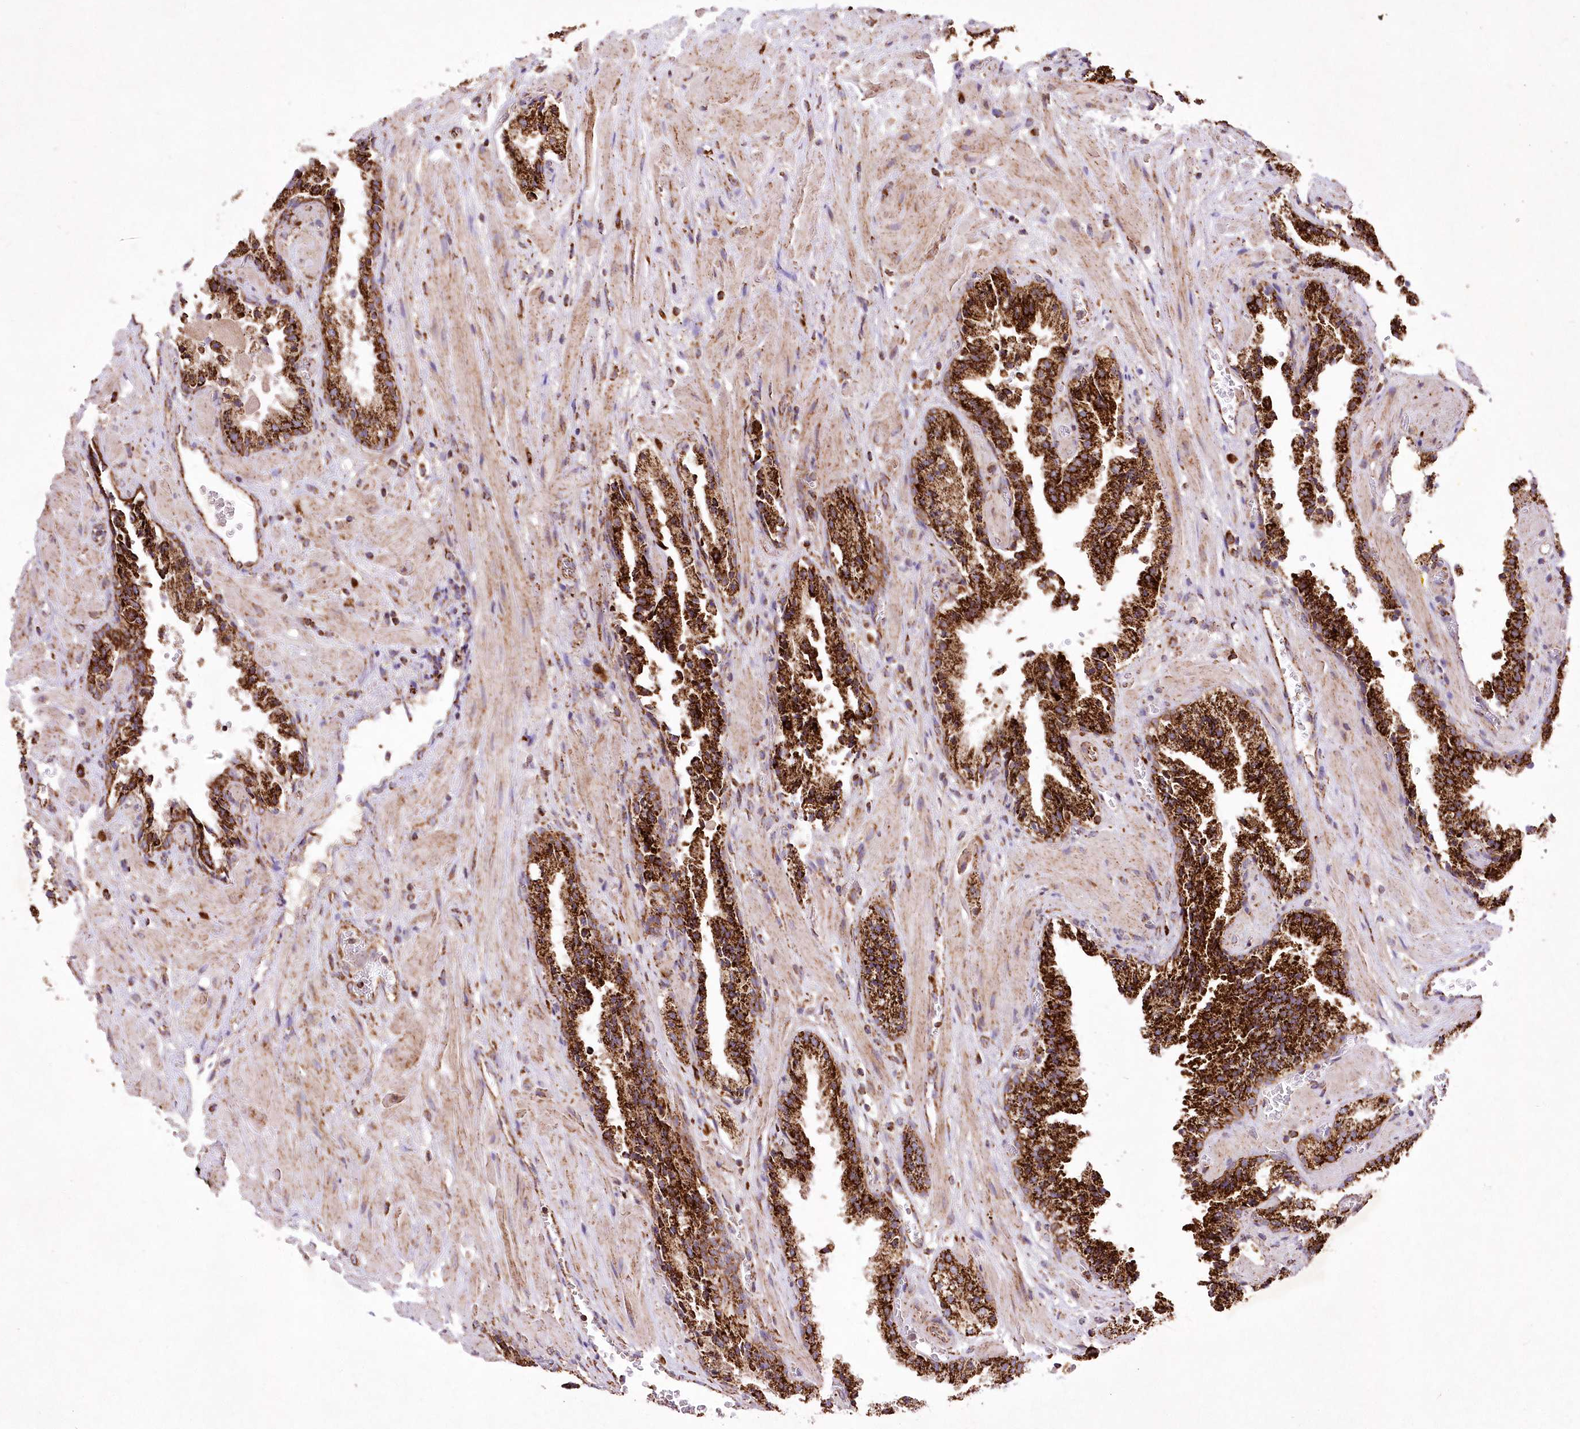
{"staining": {"intensity": "strong", "quantity": ">75%", "location": "nuclear"}, "tissue": "prostate cancer", "cell_type": "Tumor cells", "image_type": "cancer", "snomed": [{"axis": "morphology", "description": "Adenocarcinoma, High grade"}, {"axis": "topography", "description": "Prostate"}], "caption": "Human adenocarcinoma (high-grade) (prostate) stained with a protein marker exhibits strong staining in tumor cells.", "gene": "ASNSD1", "patient": {"sex": "male", "age": 58}}